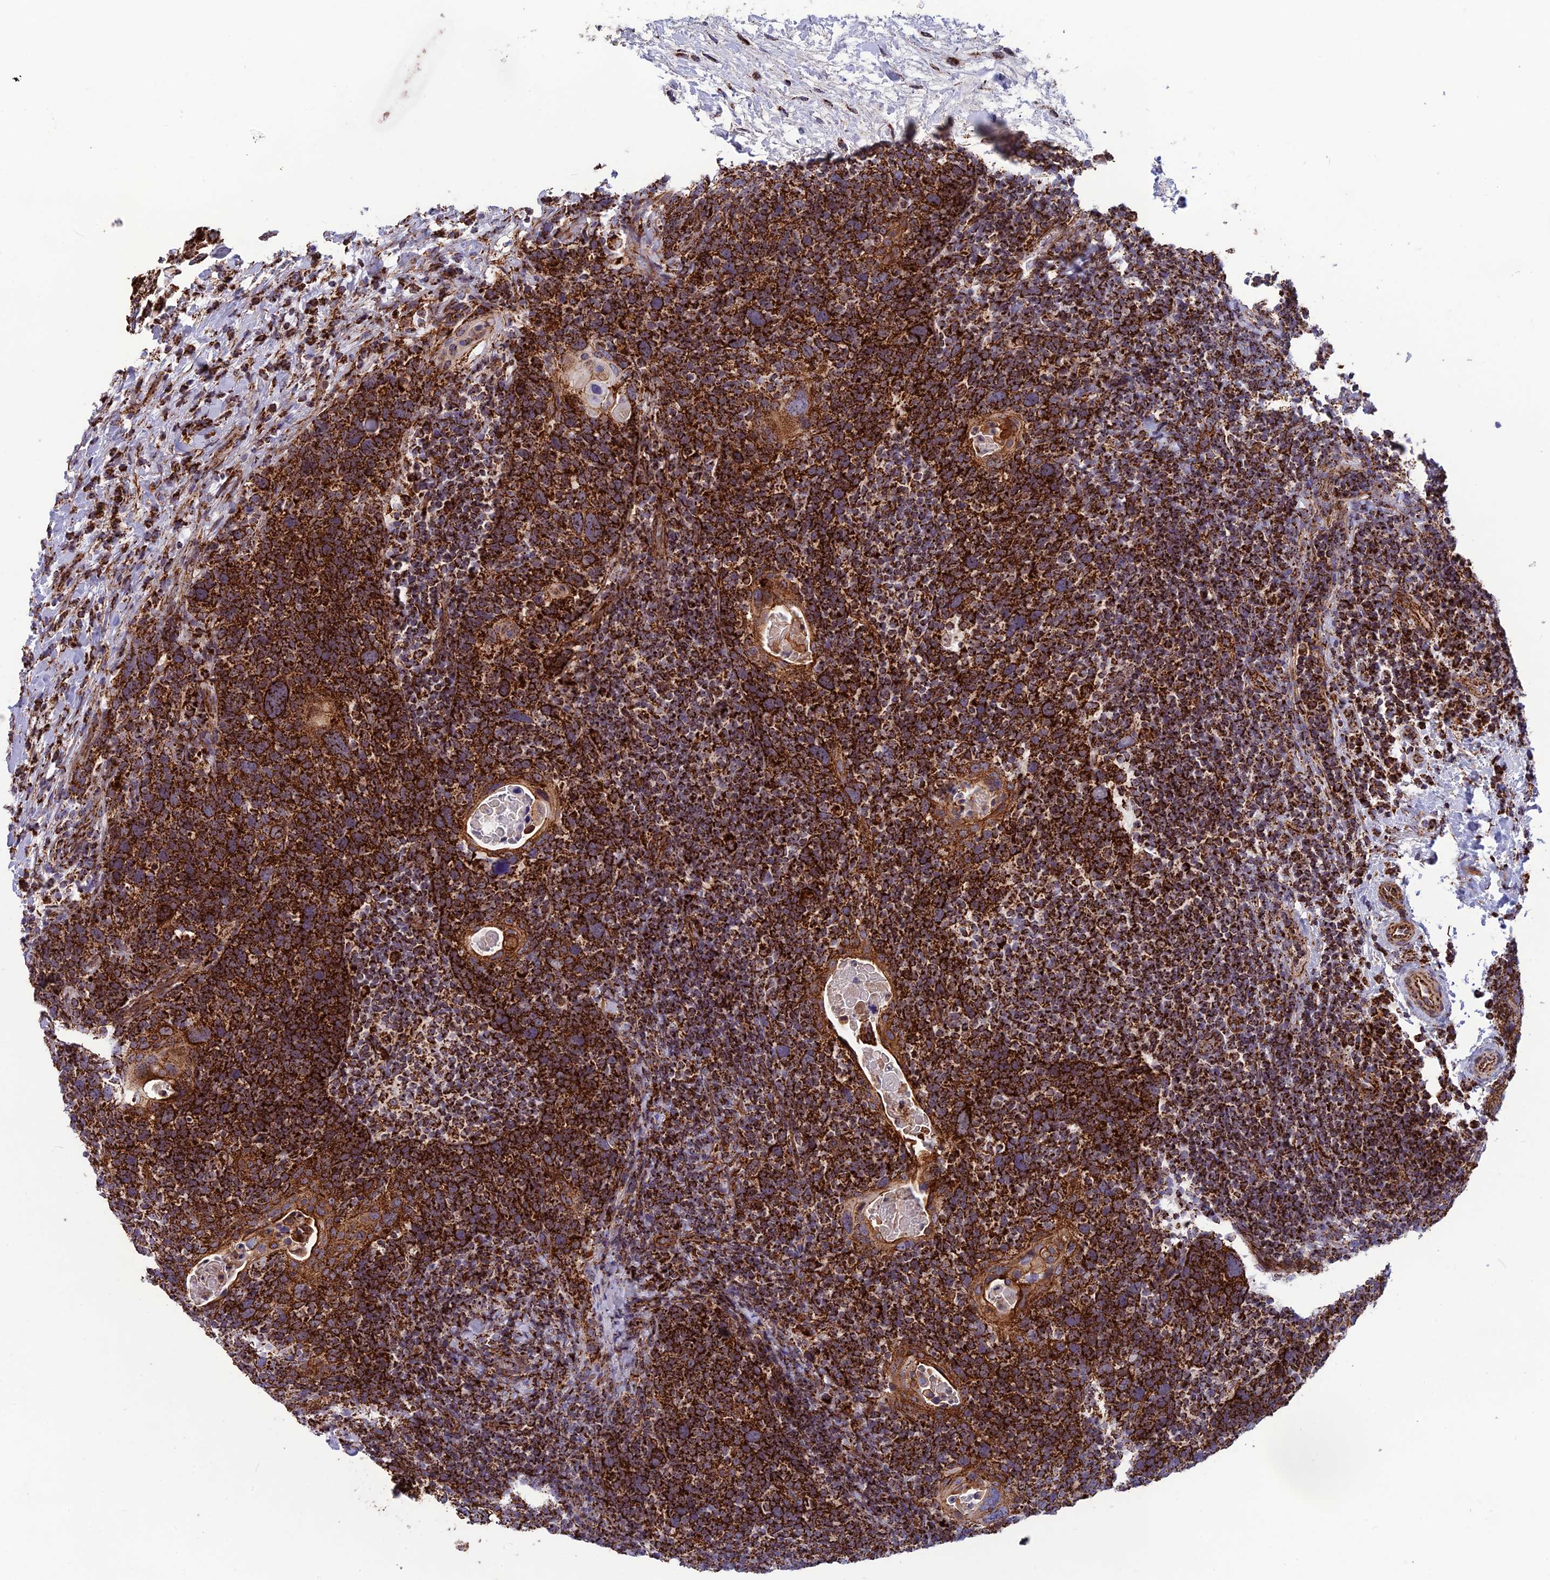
{"staining": {"intensity": "strong", "quantity": ">75%", "location": "cytoplasmic/membranous"}, "tissue": "head and neck cancer", "cell_type": "Tumor cells", "image_type": "cancer", "snomed": [{"axis": "morphology", "description": "Squamous cell carcinoma, NOS"}, {"axis": "morphology", "description": "Squamous cell carcinoma, metastatic, NOS"}, {"axis": "topography", "description": "Lymph node"}, {"axis": "topography", "description": "Head-Neck"}], "caption": "A photomicrograph showing strong cytoplasmic/membranous expression in approximately >75% of tumor cells in head and neck cancer, as visualized by brown immunohistochemical staining.", "gene": "MRPS18B", "patient": {"sex": "male", "age": 62}}